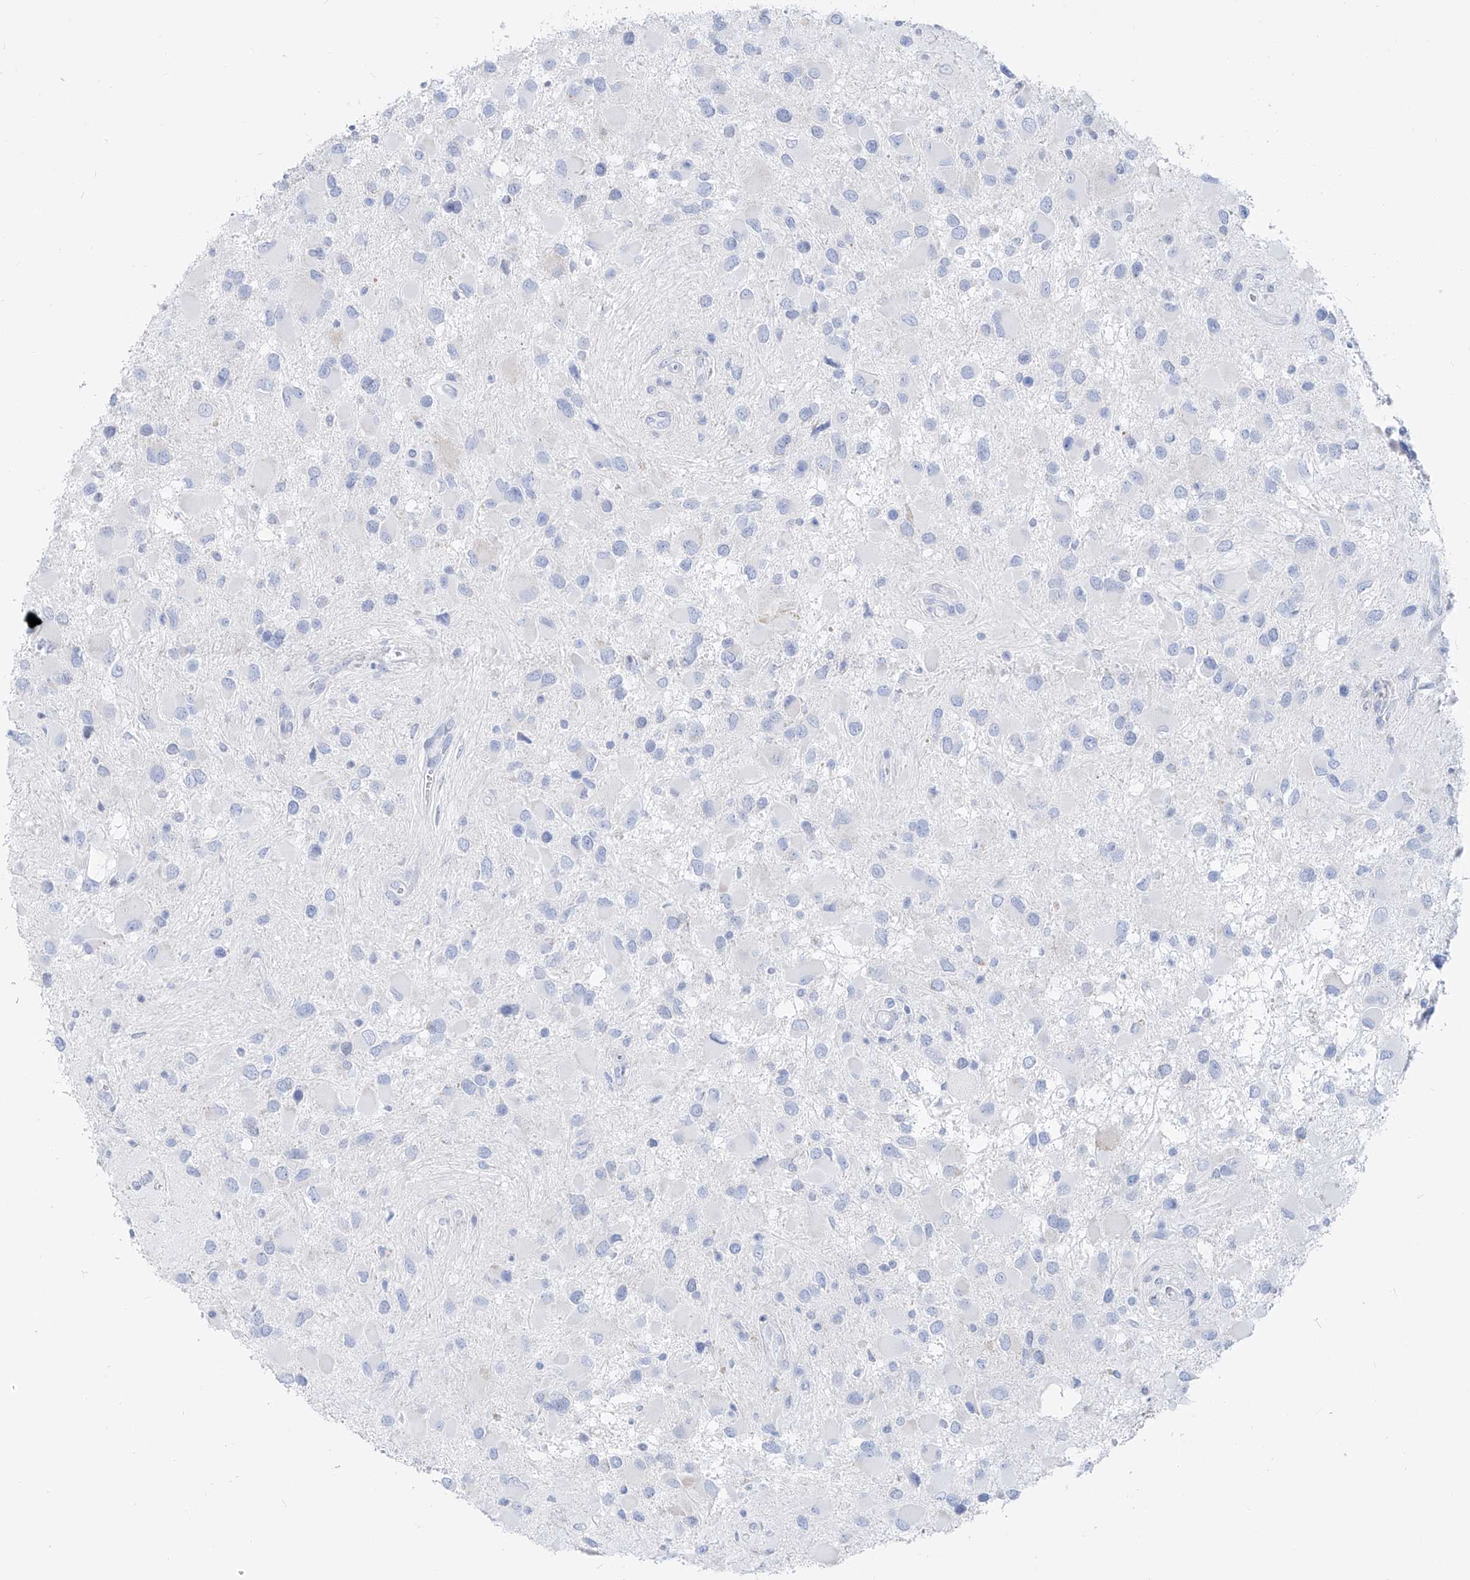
{"staining": {"intensity": "negative", "quantity": "none", "location": "none"}, "tissue": "glioma", "cell_type": "Tumor cells", "image_type": "cancer", "snomed": [{"axis": "morphology", "description": "Glioma, malignant, High grade"}, {"axis": "topography", "description": "Brain"}], "caption": "Immunohistochemistry histopathology image of neoplastic tissue: glioma stained with DAB demonstrates no significant protein positivity in tumor cells.", "gene": "FRS3", "patient": {"sex": "male", "age": 53}}